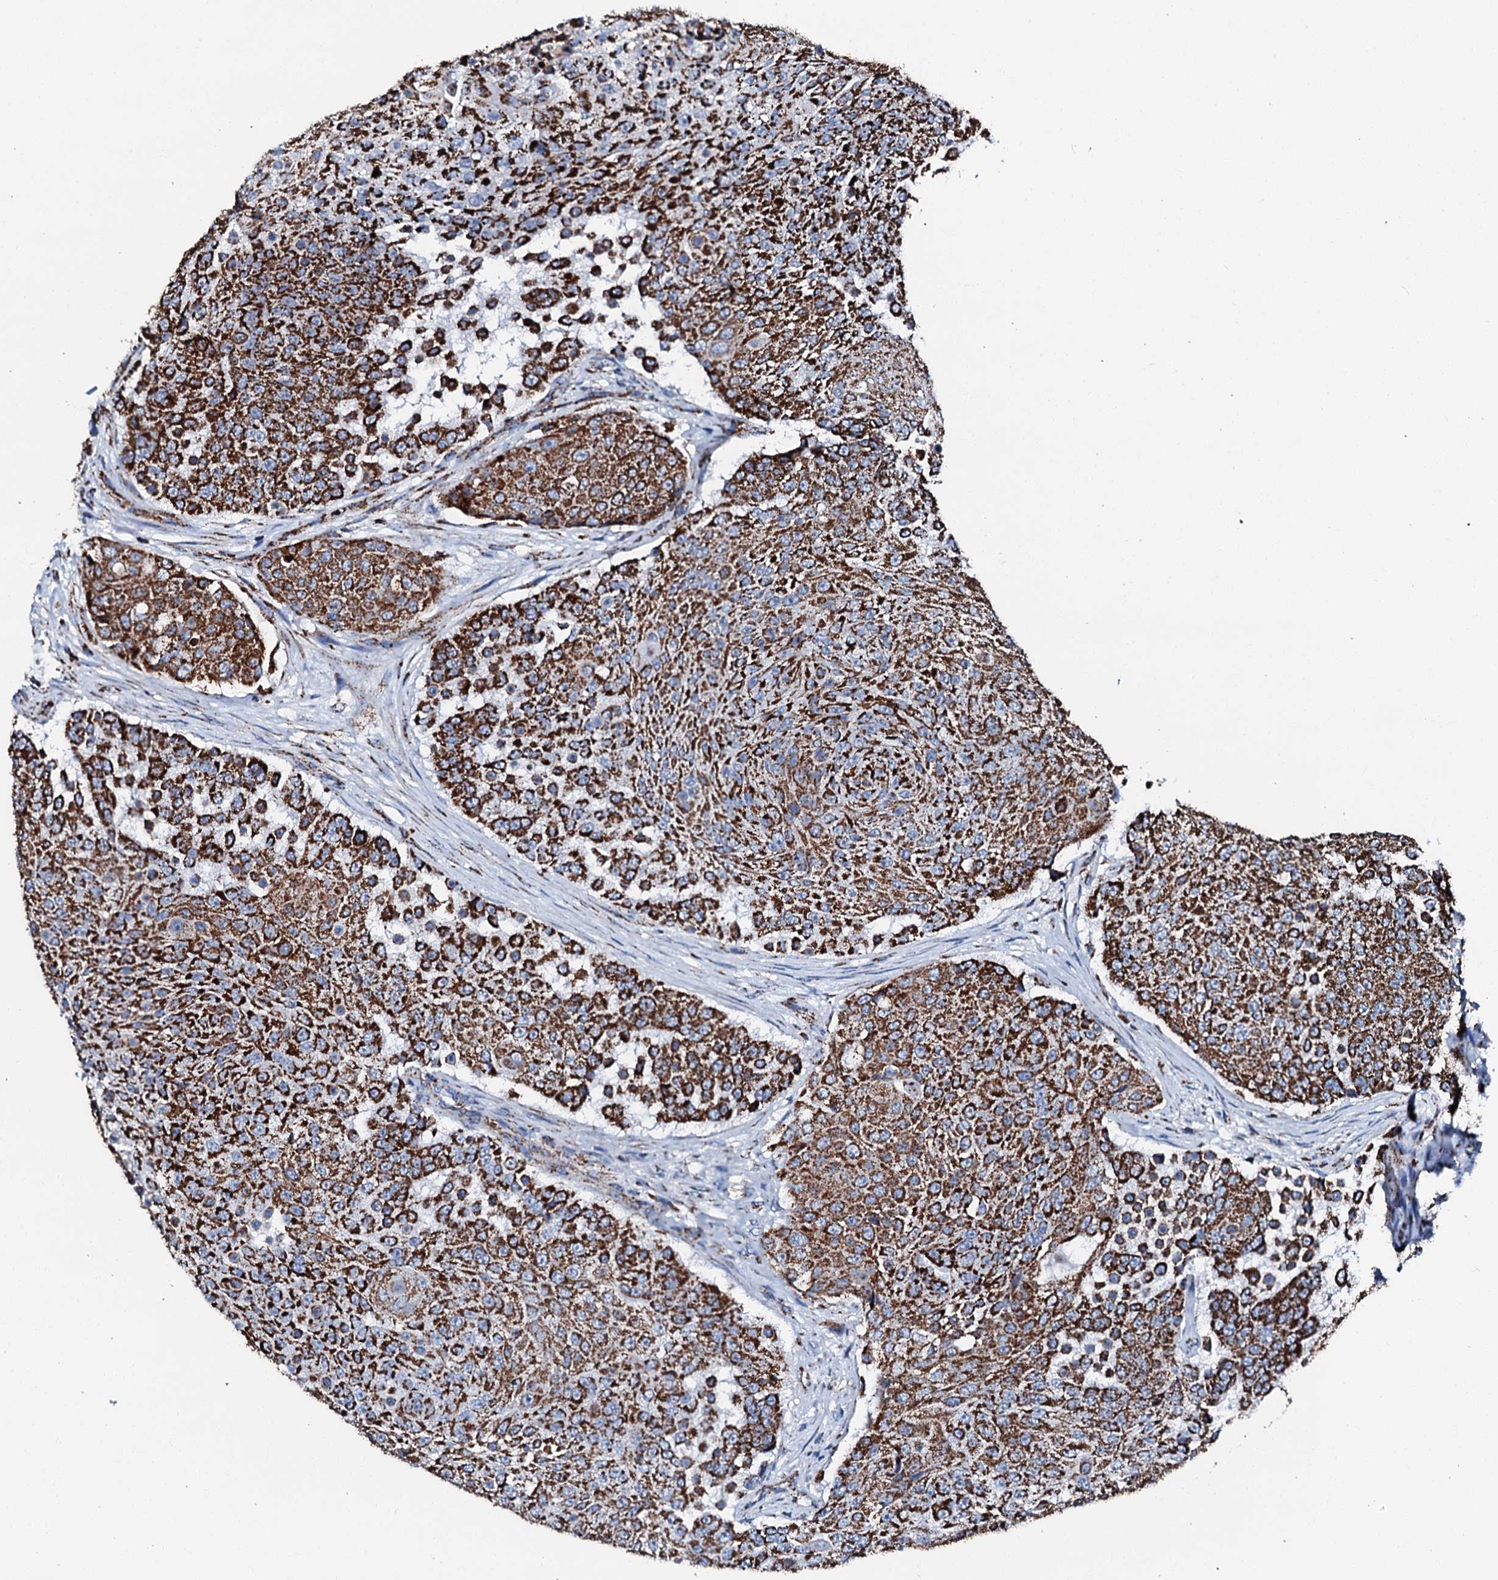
{"staining": {"intensity": "strong", "quantity": ">75%", "location": "cytoplasmic/membranous"}, "tissue": "urothelial cancer", "cell_type": "Tumor cells", "image_type": "cancer", "snomed": [{"axis": "morphology", "description": "Urothelial carcinoma, High grade"}, {"axis": "topography", "description": "Urinary bladder"}], "caption": "Urothelial cancer stained with immunohistochemistry demonstrates strong cytoplasmic/membranous expression in about >75% of tumor cells. (DAB (3,3'-diaminobenzidine) IHC, brown staining for protein, blue staining for nuclei).", "gene": "HADH", "patient": {"sex": "female", "age": 63}}